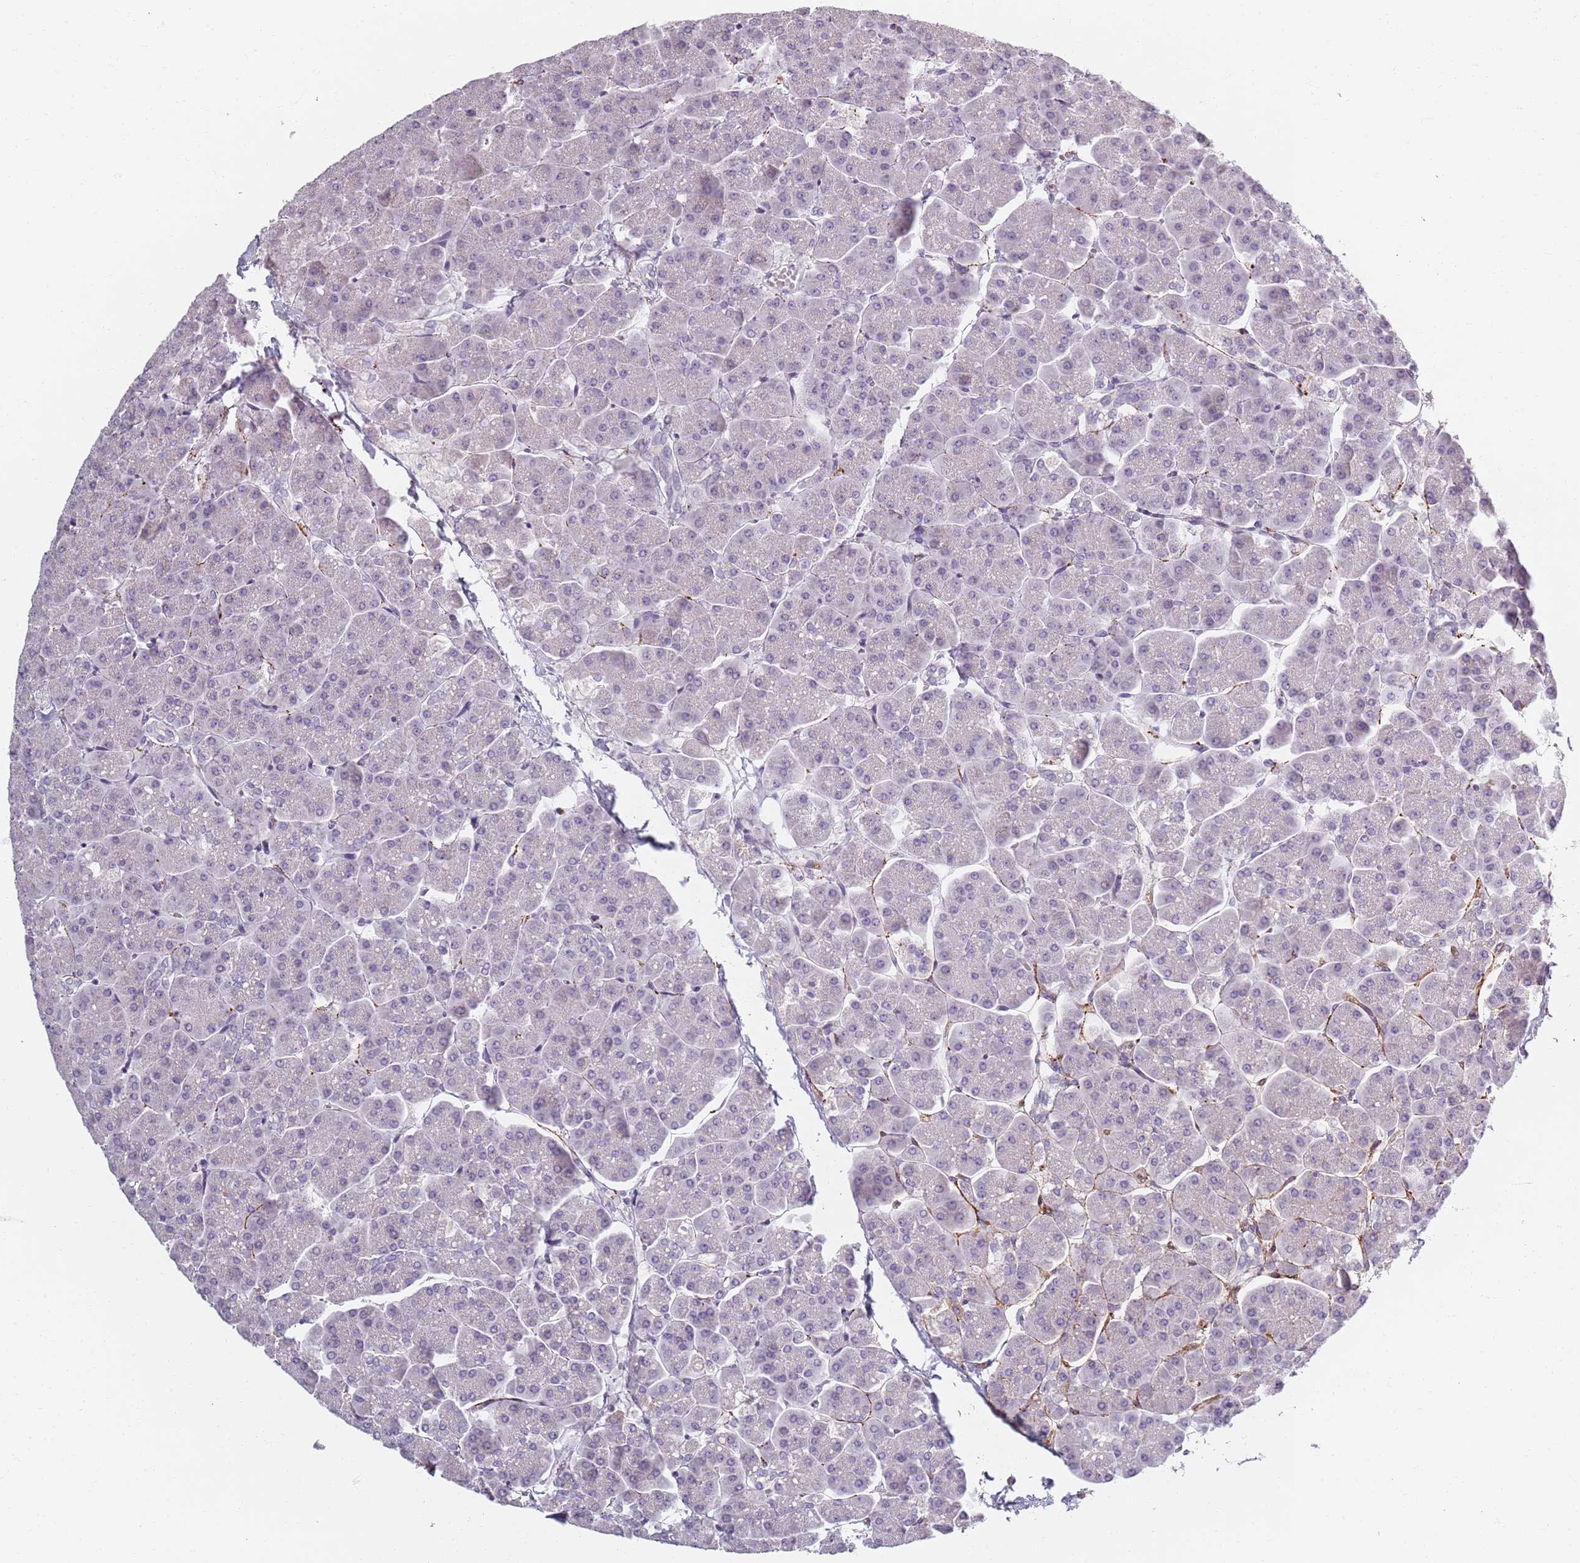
{"staining": {"intensity": "negative", "quantity": "none", "location": "none"}, "tissue": "pancreas", "cell_type": "Exocrine glandular cells", "image_type": "normal", "snomed": [{"axis": "morphology", "description": "Normal tissue, NOS"}, {"axis": "topography", "description": "Pancreas"}, {"axis": "topography", "description": "Peripheral nerve tissue"}], "caption": "The photomicrograph demonstrates no staining of exocrine glandular cells in normal pancreas.", "gene": "SYNGR3", "patient": {"sex": "male", "age": 54}}